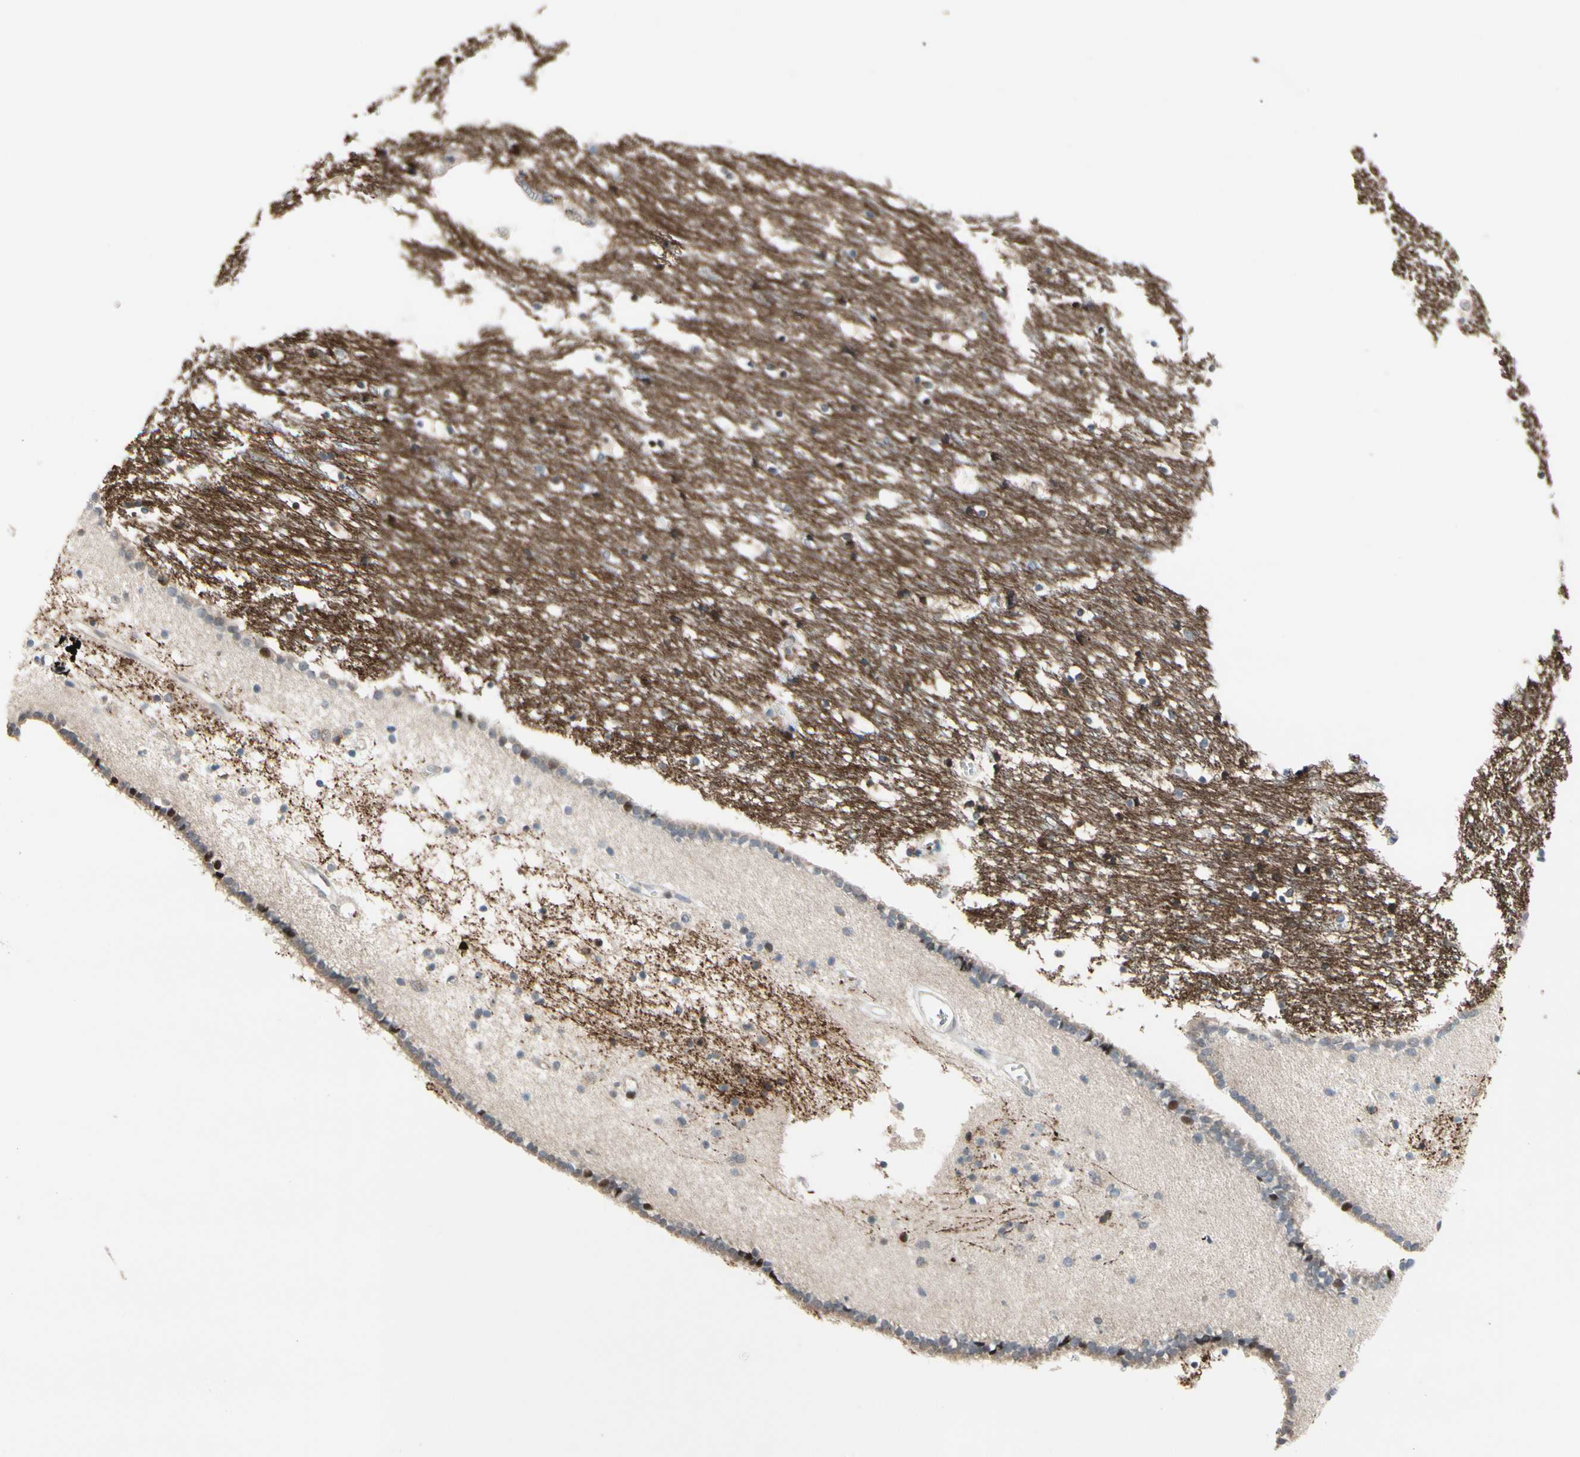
{"staining": {"intensity": "moderate", "quantity": "<25%", "location": "cytoplasmic/membranous"}, "tissue": "caudate", "cell_type": "Glial cells", "image_type": "normal", "snomed": [{"axis": "morphology", "description": "Normal tissue, NOS"}, {"axis": "topography", "description": "Lateral ventricle wall"}], "caption": "Human caudate stained with a brown dye shows moderate cytoplasmic/membranous positive positivity in approximately <25% of glial cells.", "gene": "SNX29", "patient": {"sex": "male", "age": 45}}